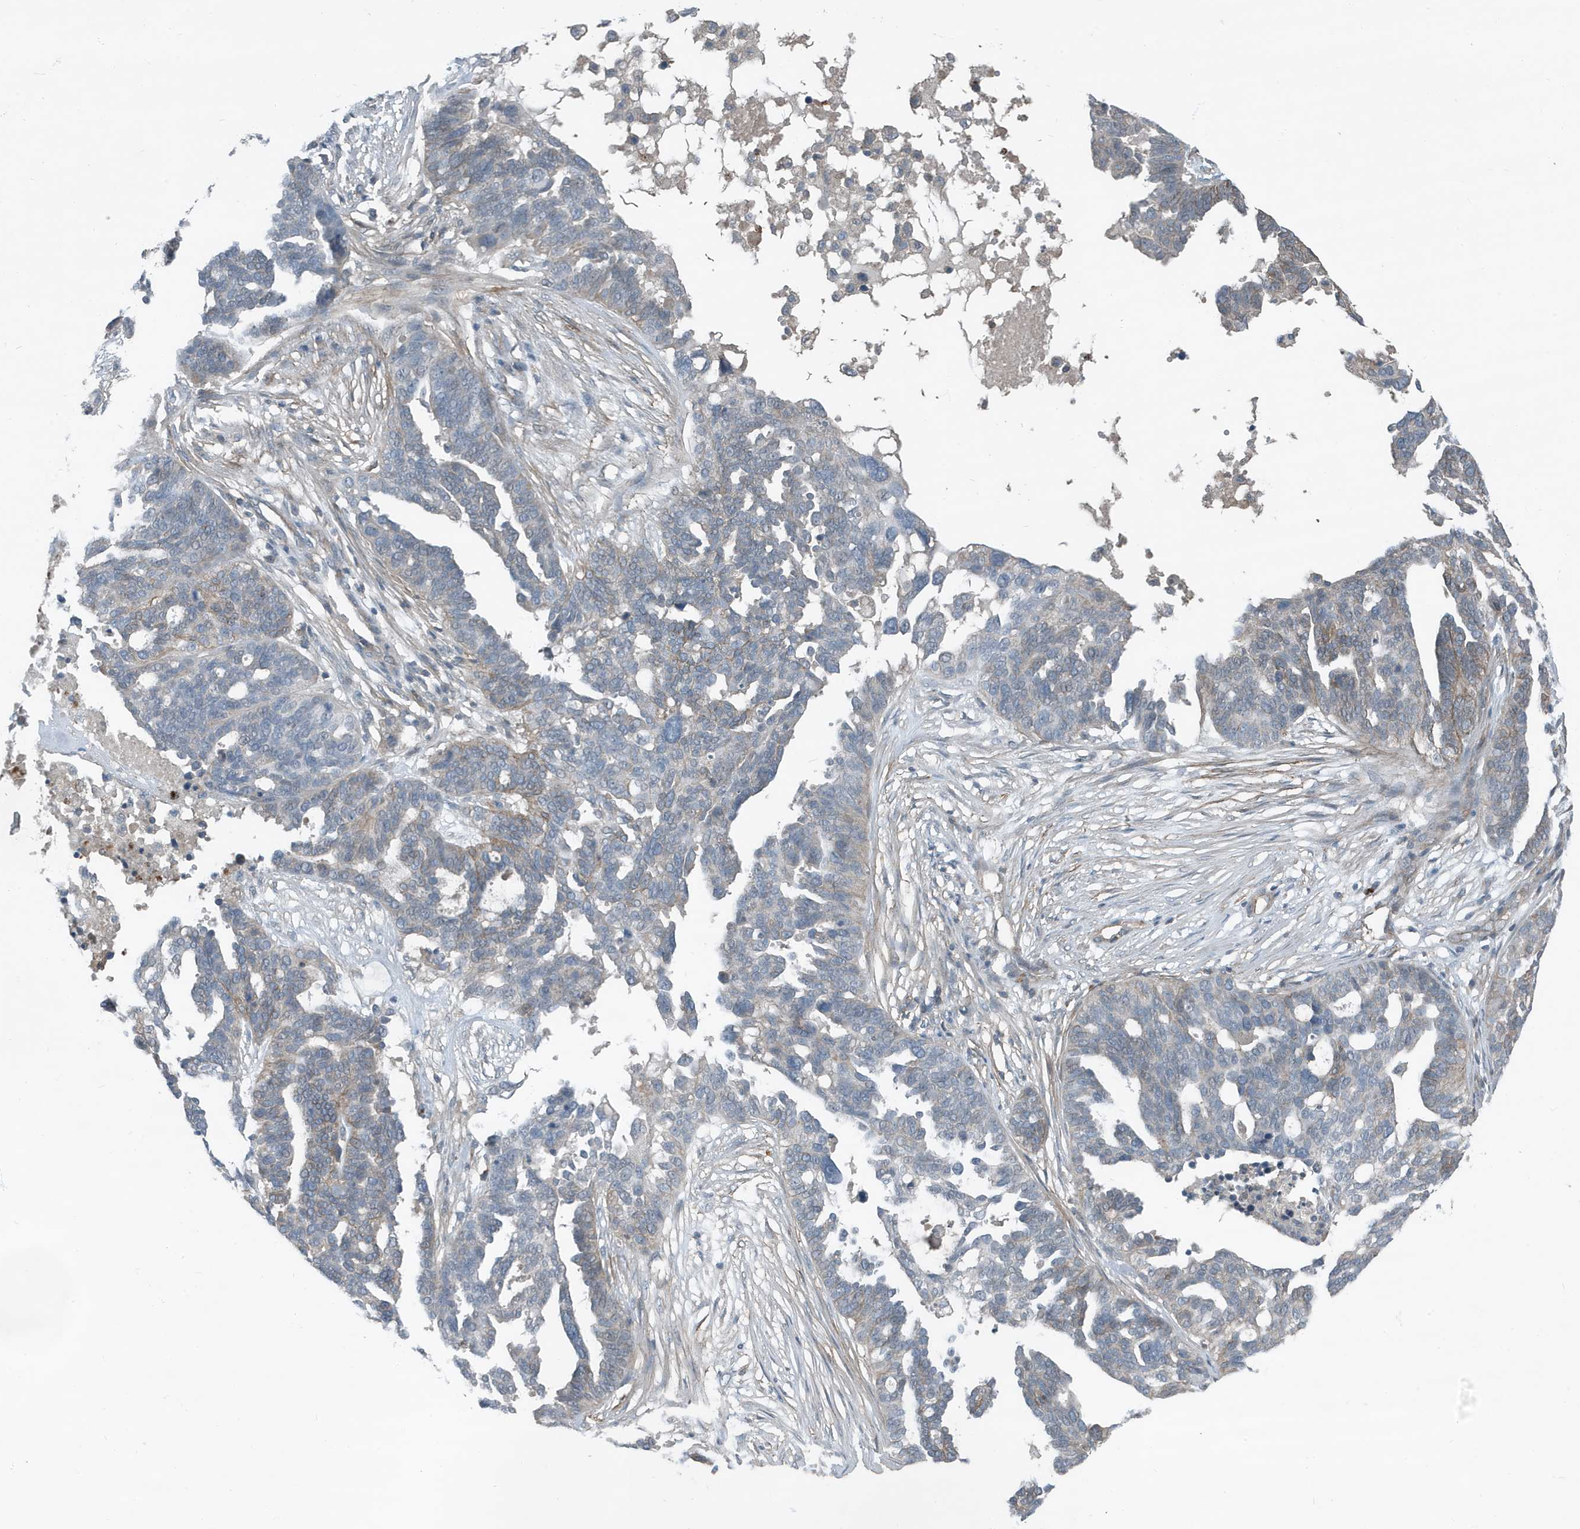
{"staining": {"intensity": "weak", "quantity": "<25%", "location": "cytoplasmic/membranous"}, "tissue": "ovarian cancer", "cell_type": "Tumor cells", "image_type": "cancer", "snomed": [{"axis": "morphology", "description": "Cystadenocarcinoma, serous, NOS"}, {"axis": "topography", "description": "Ovary"}], "caption": "Immunohistochemical staining of ovarian cancer (serous cystadenocarcinoma) demonstrates no significant staining in tumor cells. (Stains: DAB (3,3'-diaminobenzidine) immunohistochemistry with hematoxylin counter stain, Microscopy: brightfield microscopy at high magnification).", "gene": "DAPP1", "patient": {"sex": "female", "age": 59}}